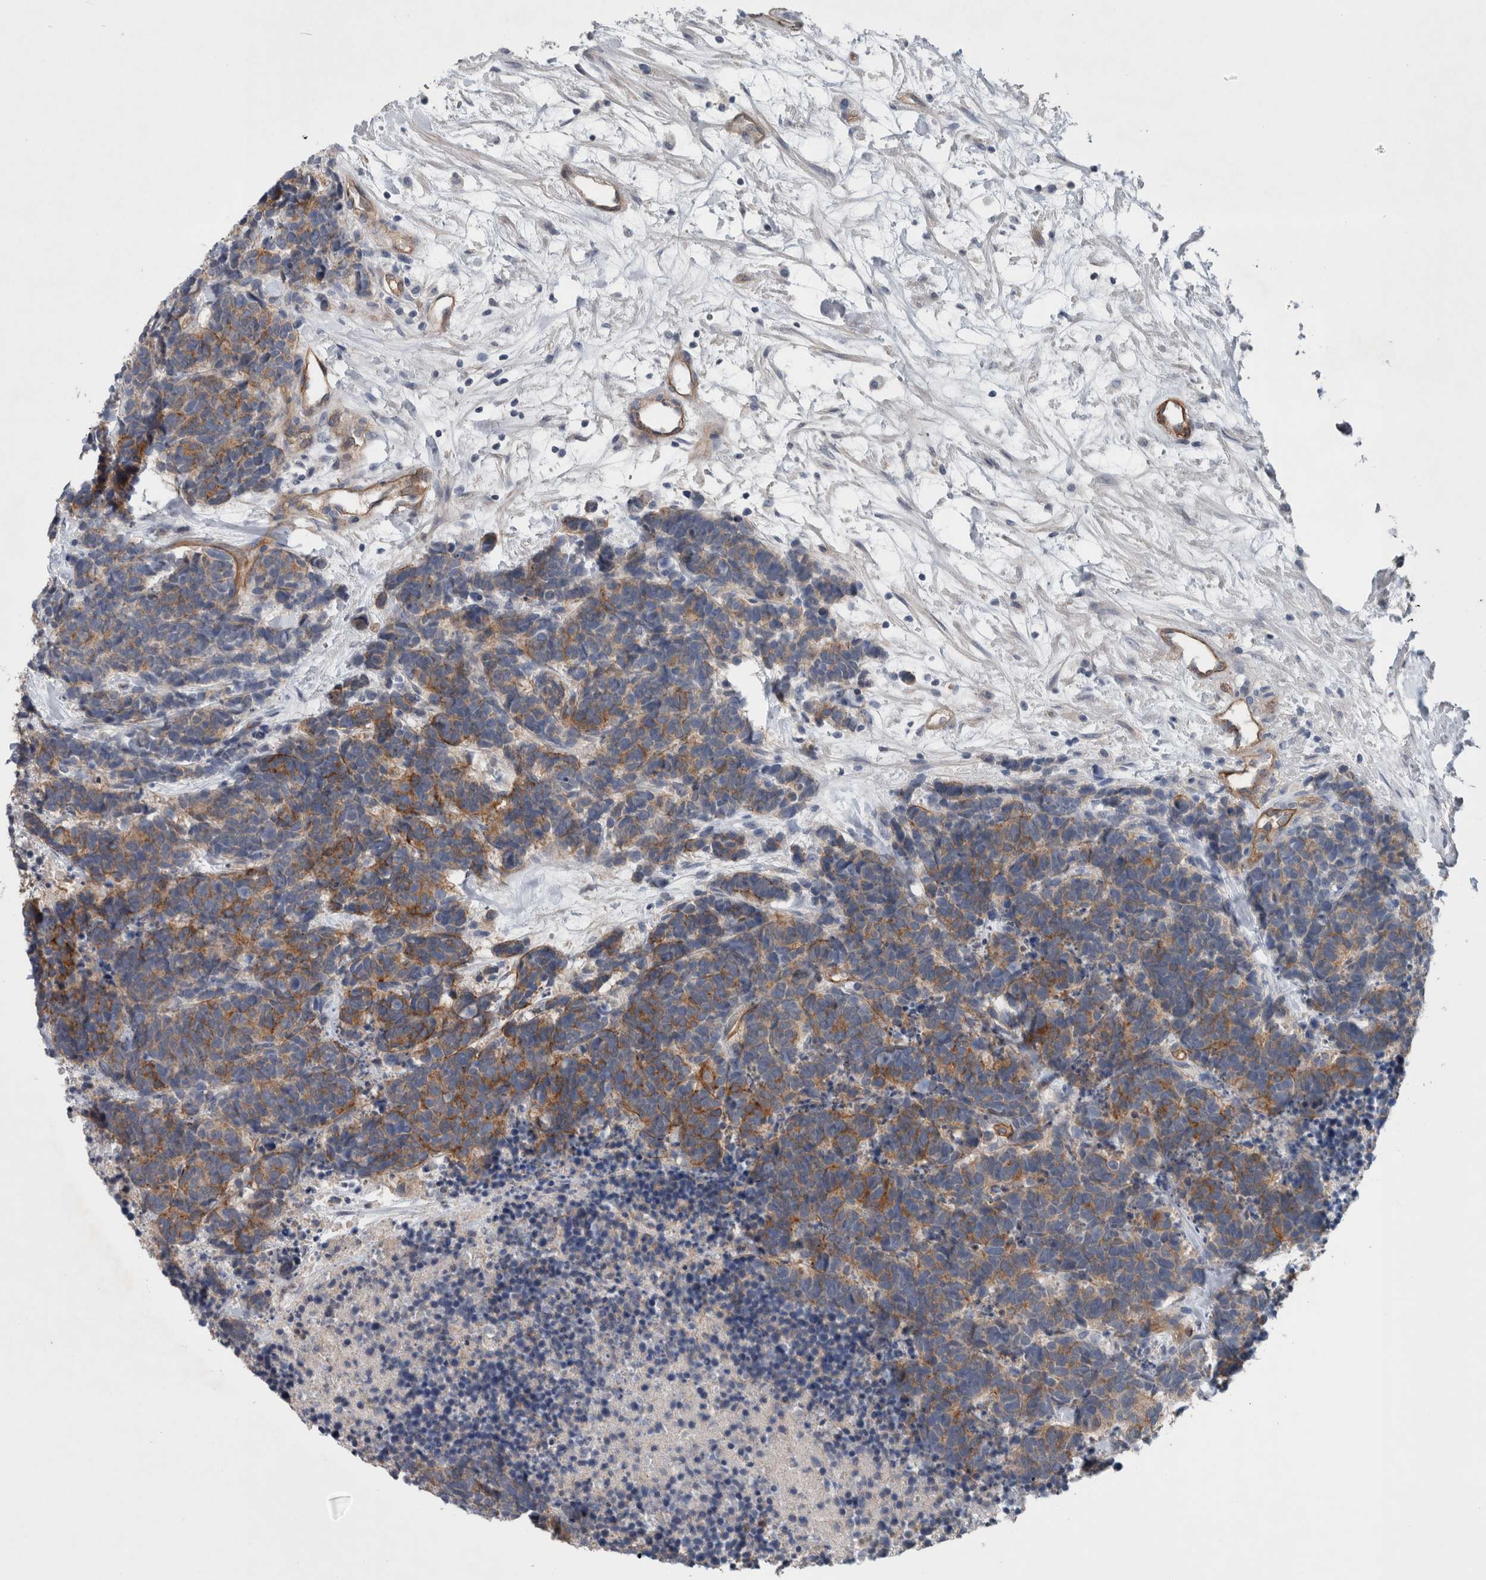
{"staining": {"intensity": "moderate", "quantity": ">75%", "location": "cytoplasmic/membranous"}, "tissue": "carcinoid", "cell_type": "Tumor cells", "image_type": "cancer", "snomed": [{"axis": "morphology", "description": "Carcinoma, NOS"}, {"axis": "morphology", "description": "Carcinoid, malignant, NOS"}, {"axis": "topography", "description": "Urinary bladder"}], "caption": "A brown stain labels moderate cytoplasmic/membranous expression of a protein in human carcinoma tumor cells. (brown staining indicates protein expression, while blue staining denotes nuclei).", "gene": "BCAM", "patient": {"sex": "male", "age": 57}}